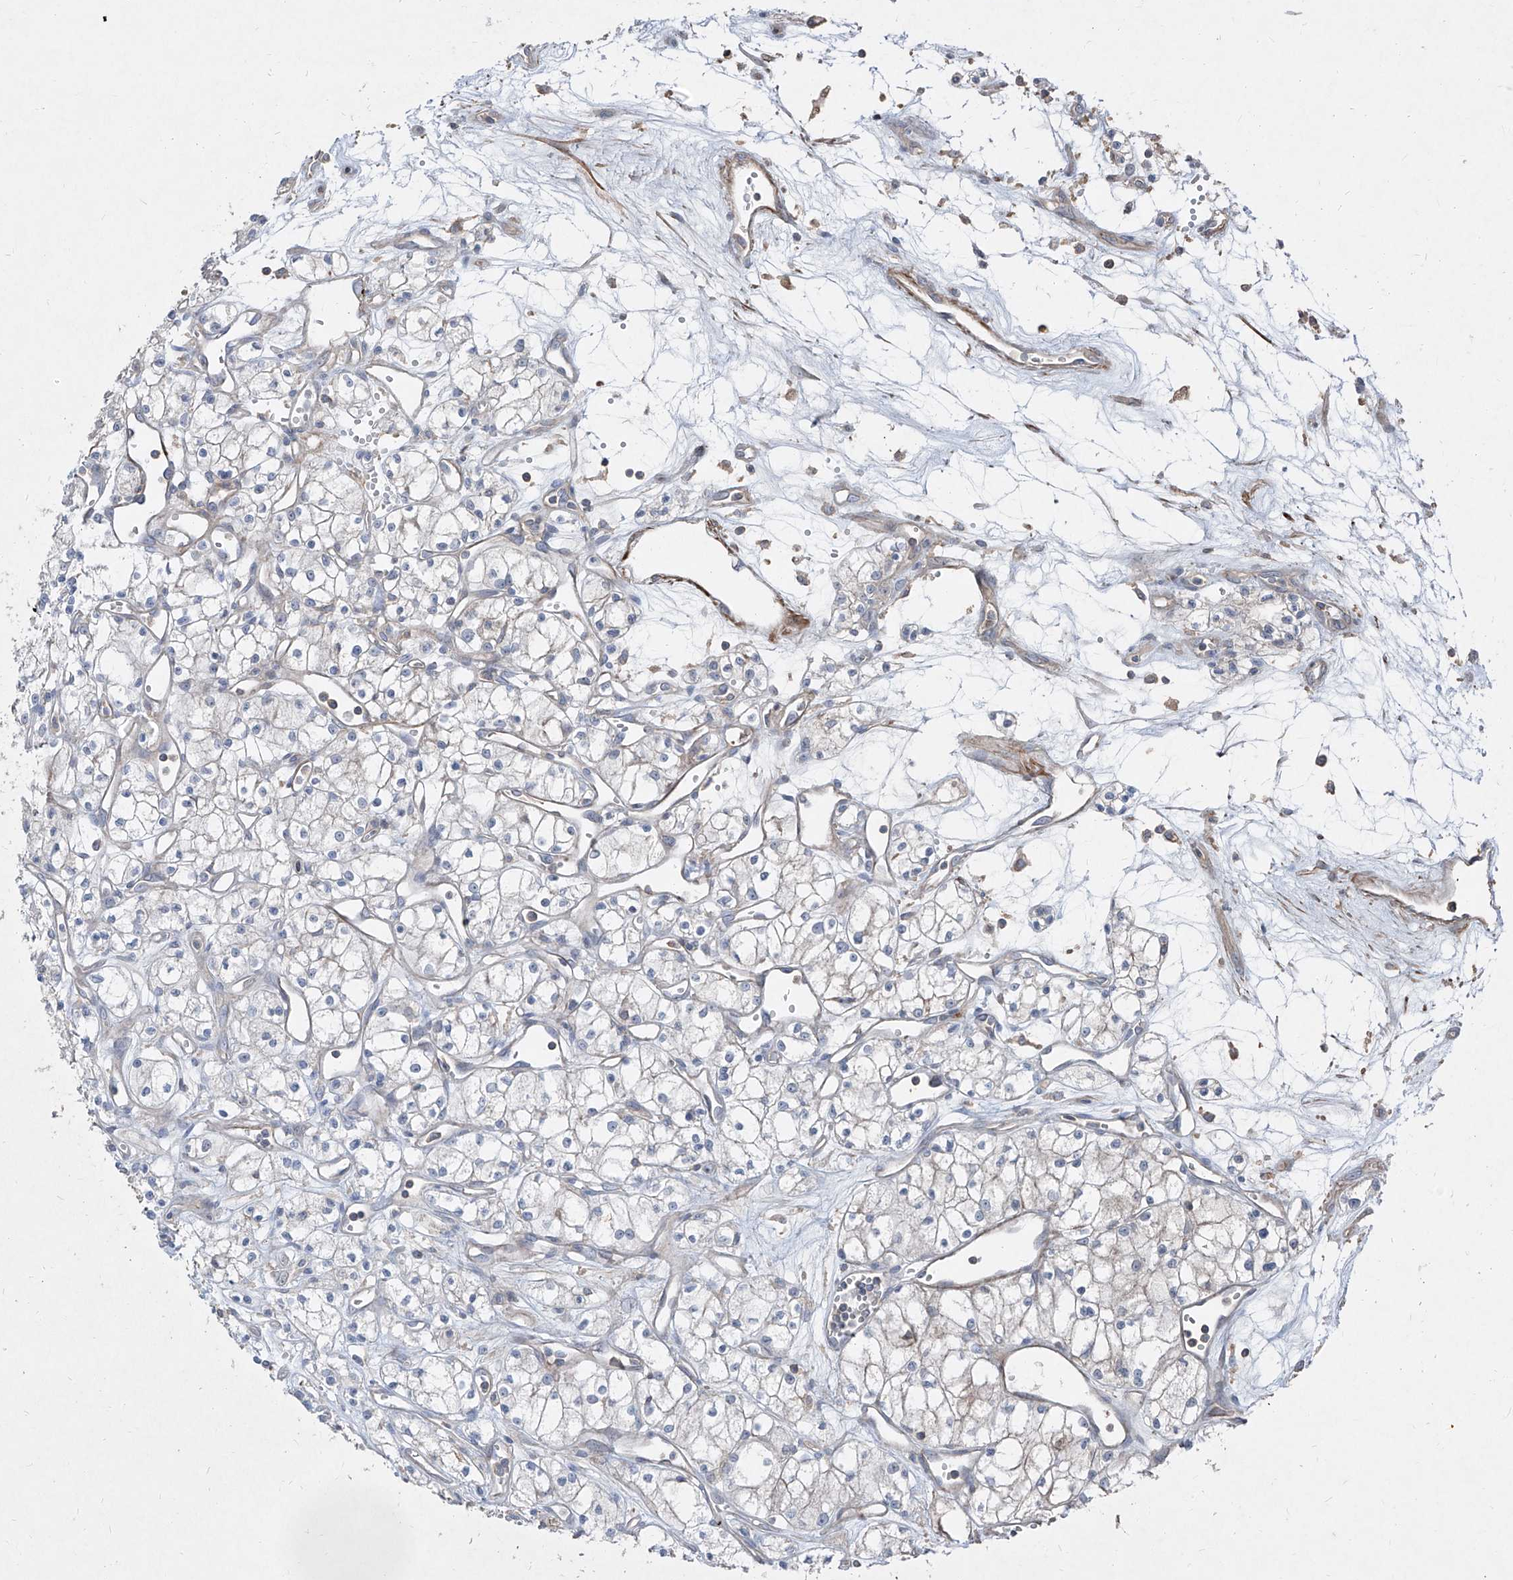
{"staining": {"intensity": "negative", "quantity": "none", "location": "none"}, "tissue": "renal cancer", "cell_type": "Tumor cells", "image_type": "cancer", "snomed": [{"axis": "morphology", "description": "Adenocarcinoma, NOS"}, {"axis": "topography", "description": "Kidney"}], "caption": "High magnification brightfield microscopy of renal cancer (adenocarcinoma) stained with DAB (3,3'-diaminobenzidine) (brown) and counterstained with hematoxylin (blue): tumor cells show no significant expression.", "gene": "UFD1", "patient": {"sex": "male", "age": 59}}